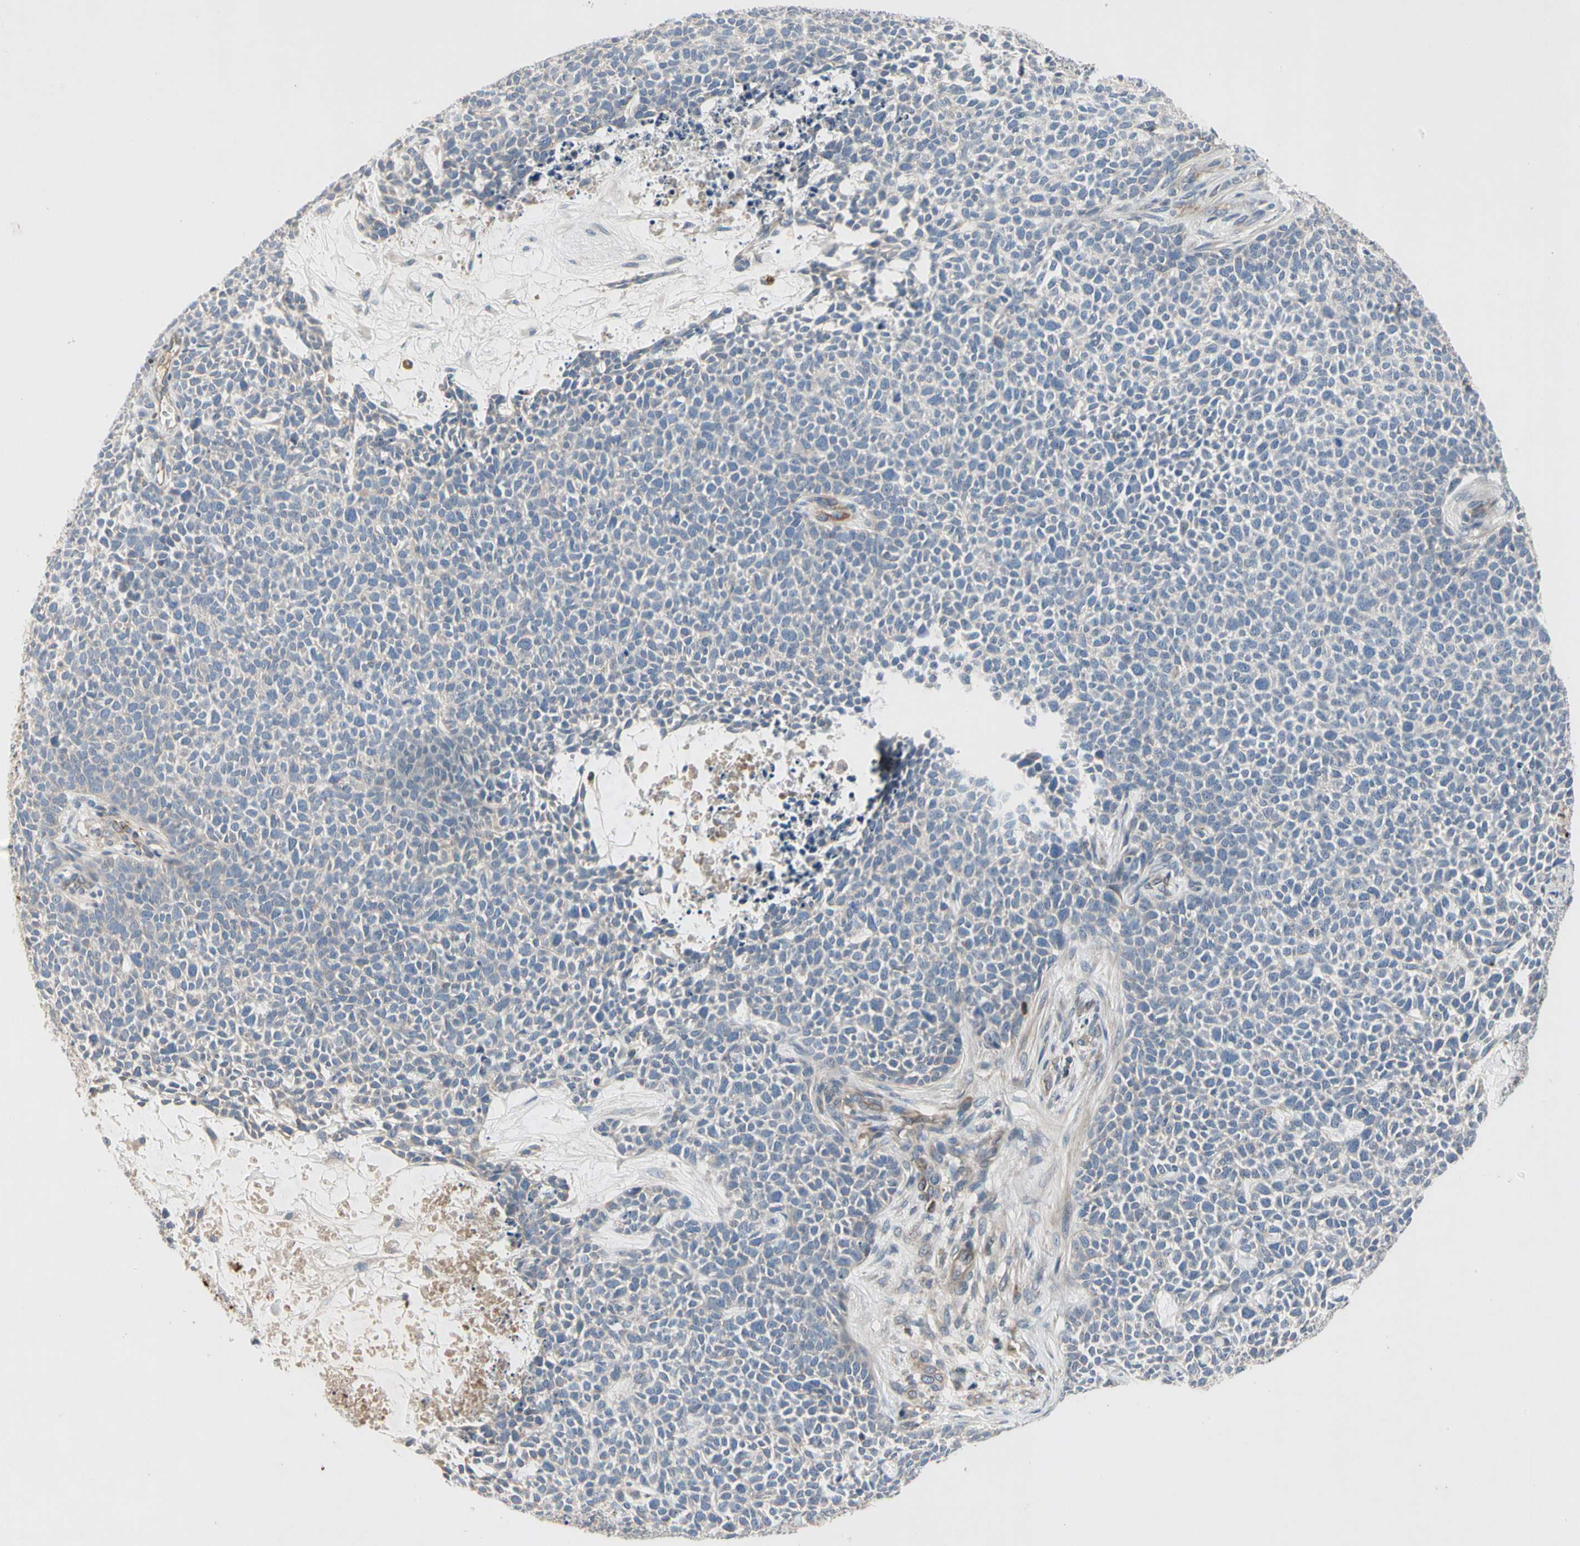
{"staining": {"intensity": "negative", "quantity": "none", "location": "none"}, "tissue": "skin cancer", "cell_type": "Tumor cells", "image_type": "cancer", "snomed": [{"axis": "morphology", "description": "Basal cell carcinoma"}, {"axis": "topography", "description": "Skin"}], "caption": "DAB (3,3'-diaminobenzidine) immunohistochemical staining of skin cancer (basal cell carcinoma) exhibits no significant expression in tumor cells.", "gene": "CRTAC1", "patient": {"sex": "female", "age": 84}}